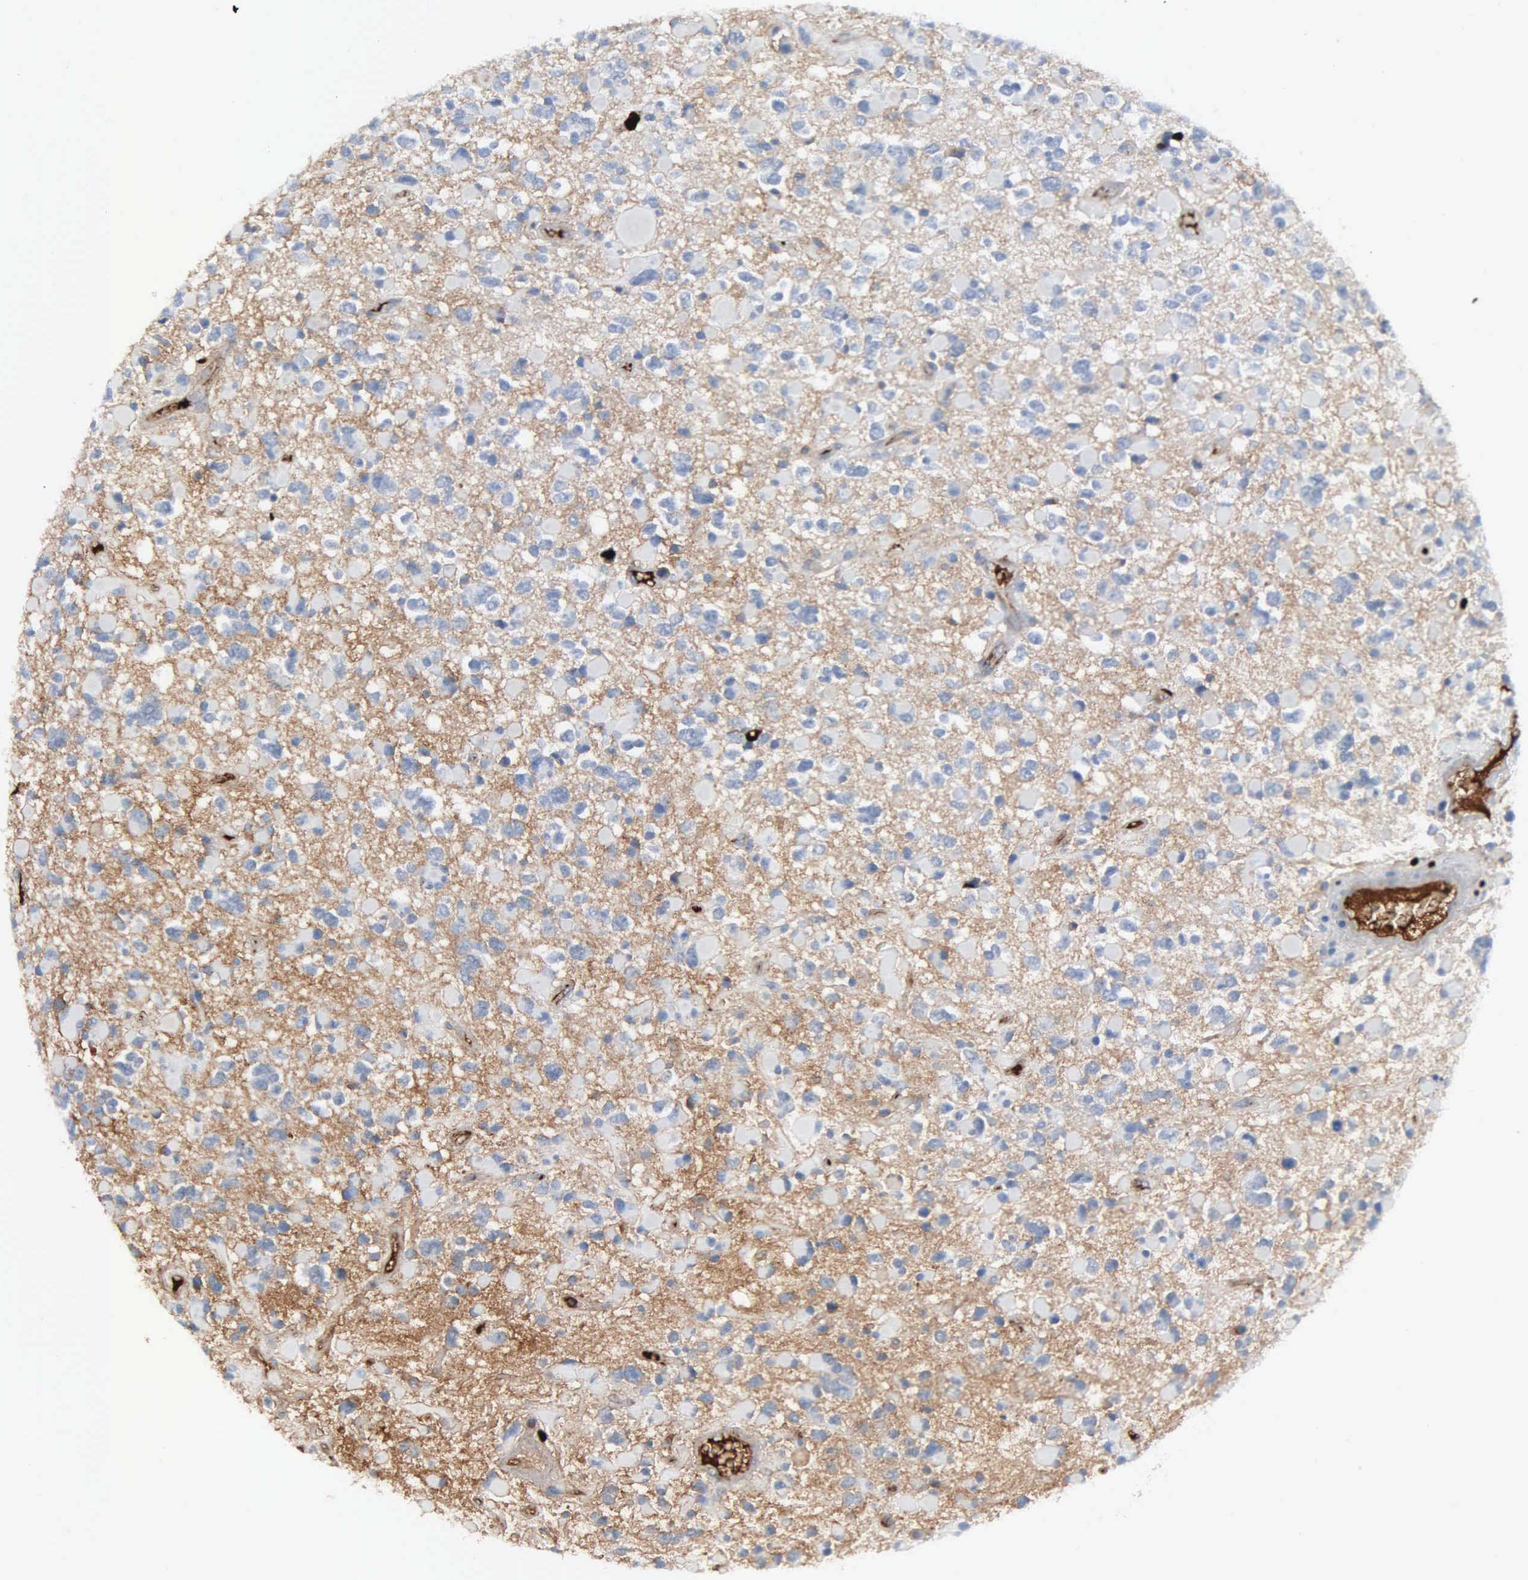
{"staining": {"intensity": "weak", "quantity": "<25%", "location": "cytoplasmic/membranous"}, "tissue": "glioma", "cell_type": "Tumor cells", "image_type": "cancer", "snomed": [{"axis": "morphology", "description": "Glioma, malignant, High grade"}, {"axis": "topography", "description": "Brain"}], "caption": "DAB immunohistochemical staining of human glioma displays no significant expression in tumor cells.", "gene": "FN1", "patient": {"sex": "female", "age": 37}}